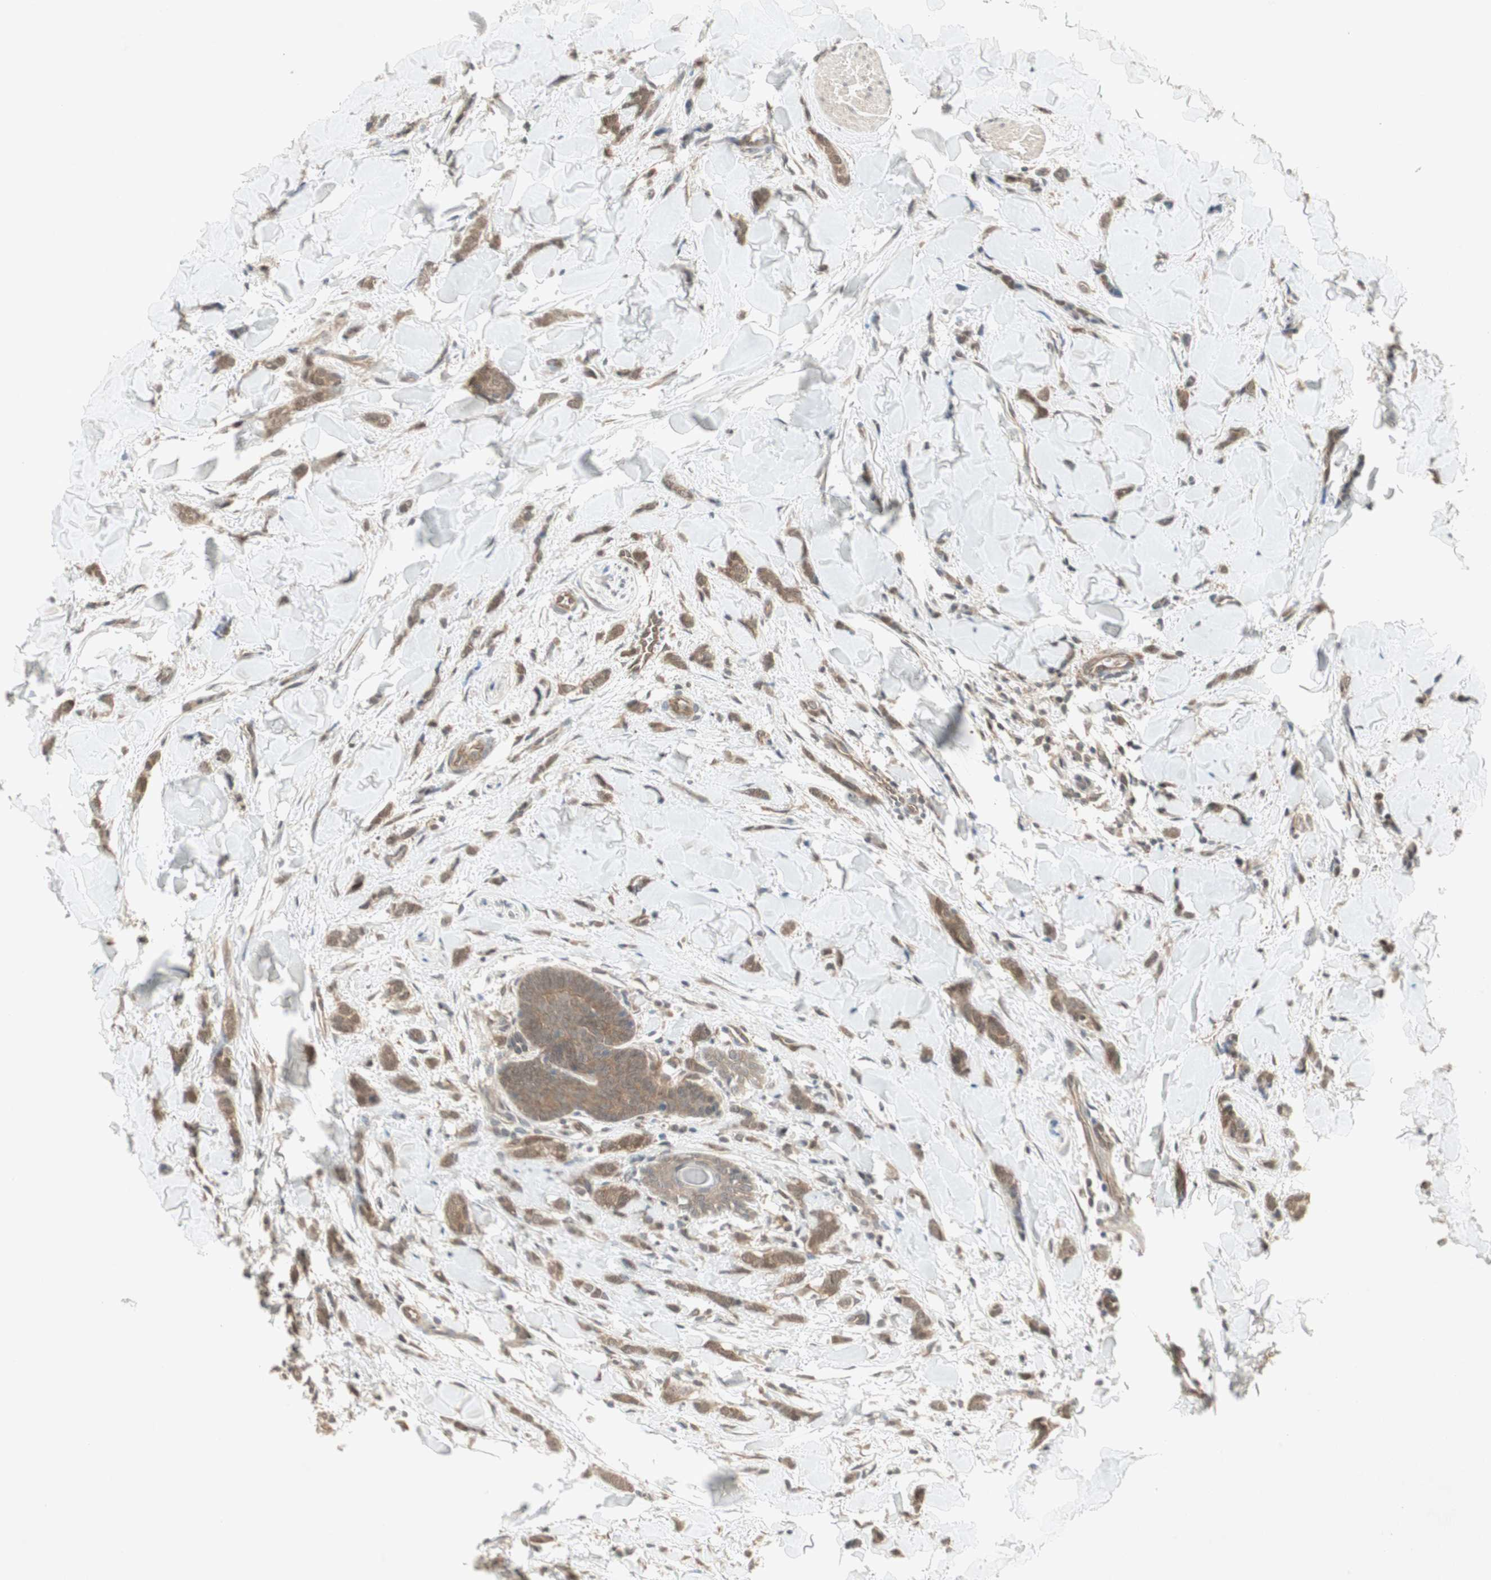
{"staining": {"intensity": "moderate", "quantity": ">75%", "location": "cytoplasmic/membranous"}, "tissue": "breast cancer", "cell_type": "Tumor cells", "image_type": "cancer", "snomed": [{"axis": "morphology", "description": "Lobular carcinoma"}, {"axis": "topography", "description": "Skin"}, {"axis": "topography", "description": "Breast"}], "caption": "Brown immunohistochemical staining in human lobular carcinoma (breast) exhibits moderate cytoplasmic/membranous positivity in about >75% of tumor cells.", "gene": "PTPA", "patient": {"sex": "female", "age": 46}}